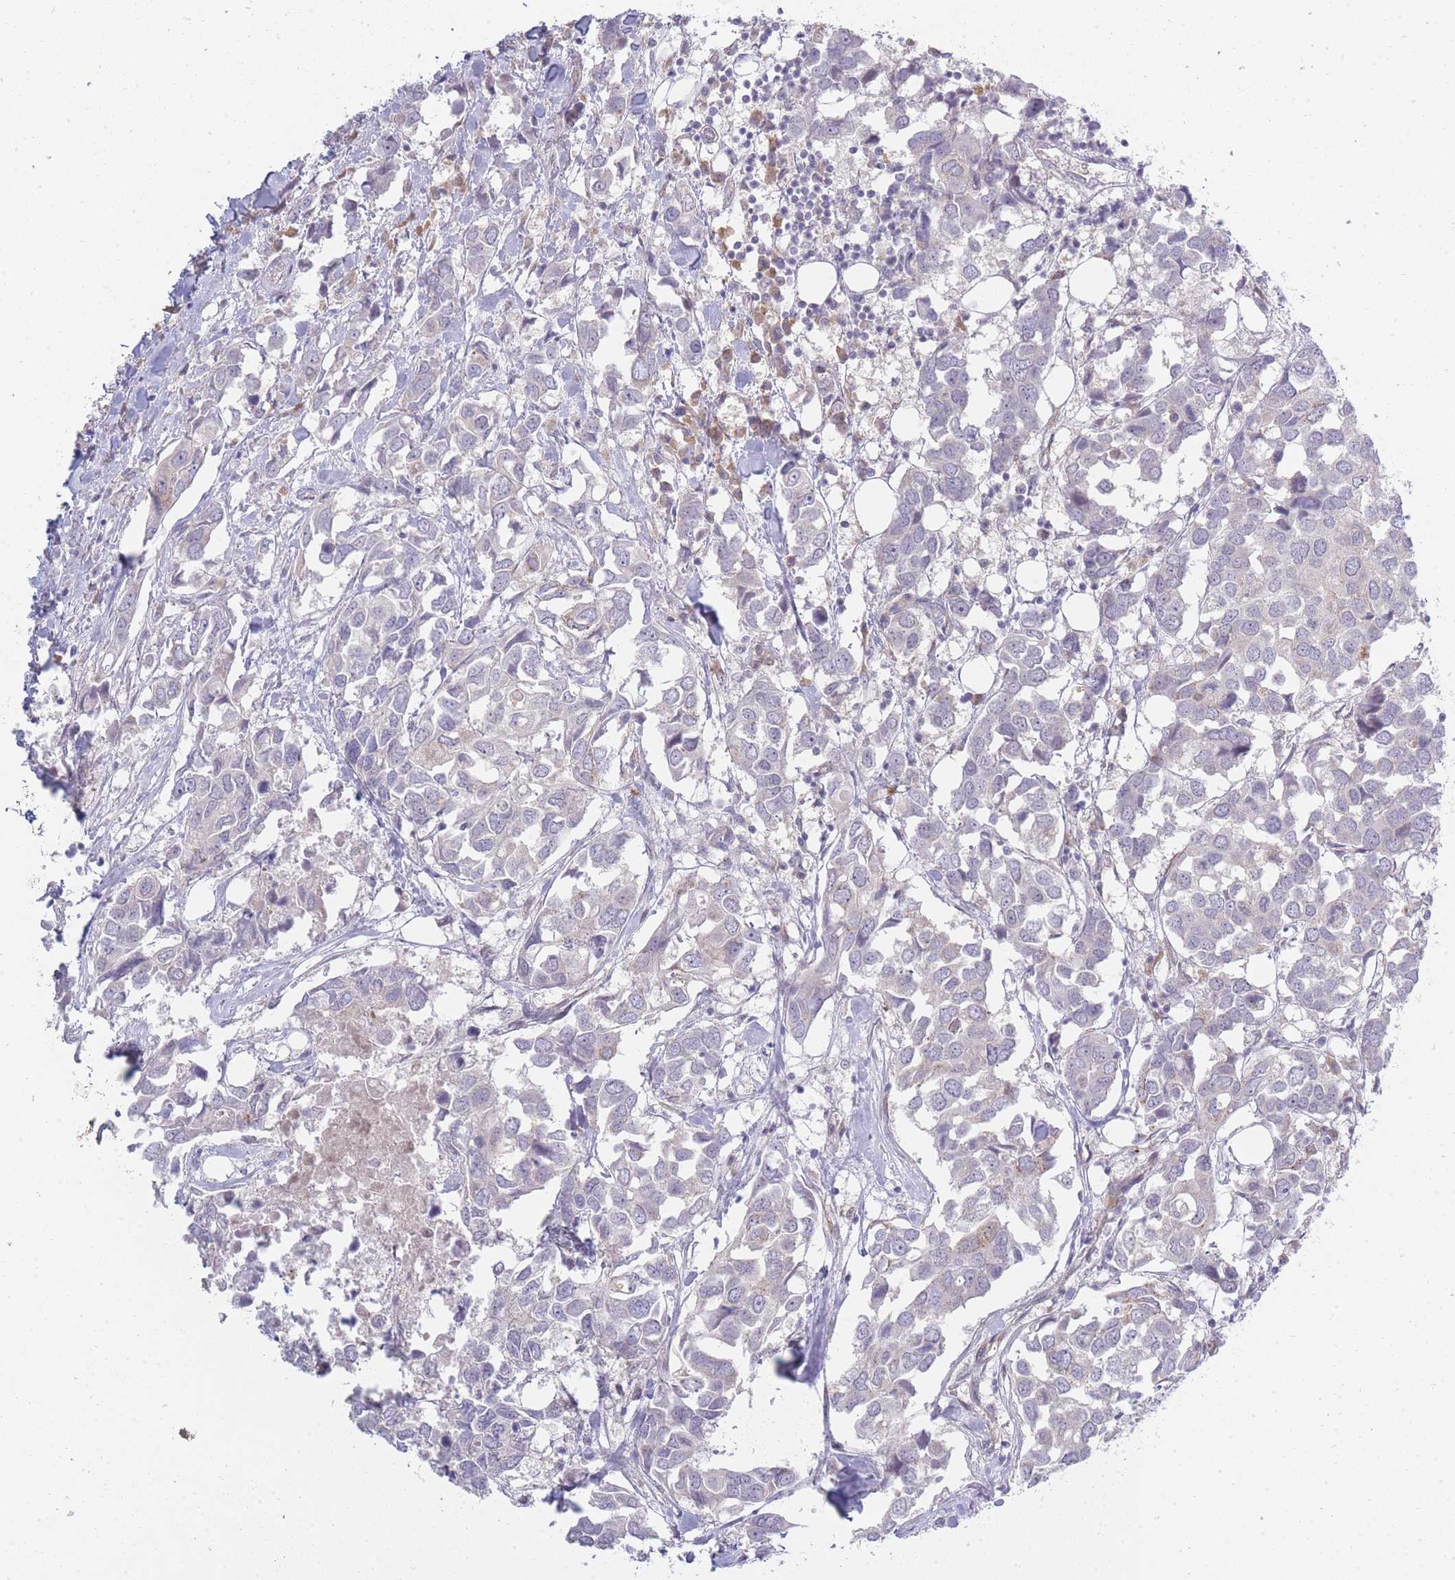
{"staining": {"intensity": "negative", "quantity": "none", "location": "none"}, "tissue": "breast cancer", "cell_type": "Tumor cells", "image_type": "cancer", "snomed": [{"axis": "morphology", "description": "Duct carcinoma"}, {"axis": "topography", "description": "Breast"}], "caption": "Tumor cells are negative for protein expression in human breast infiltrating ductal carcinoma.", "gene": "OR5L2", "patient": {"sex": "female", "age": 83}}